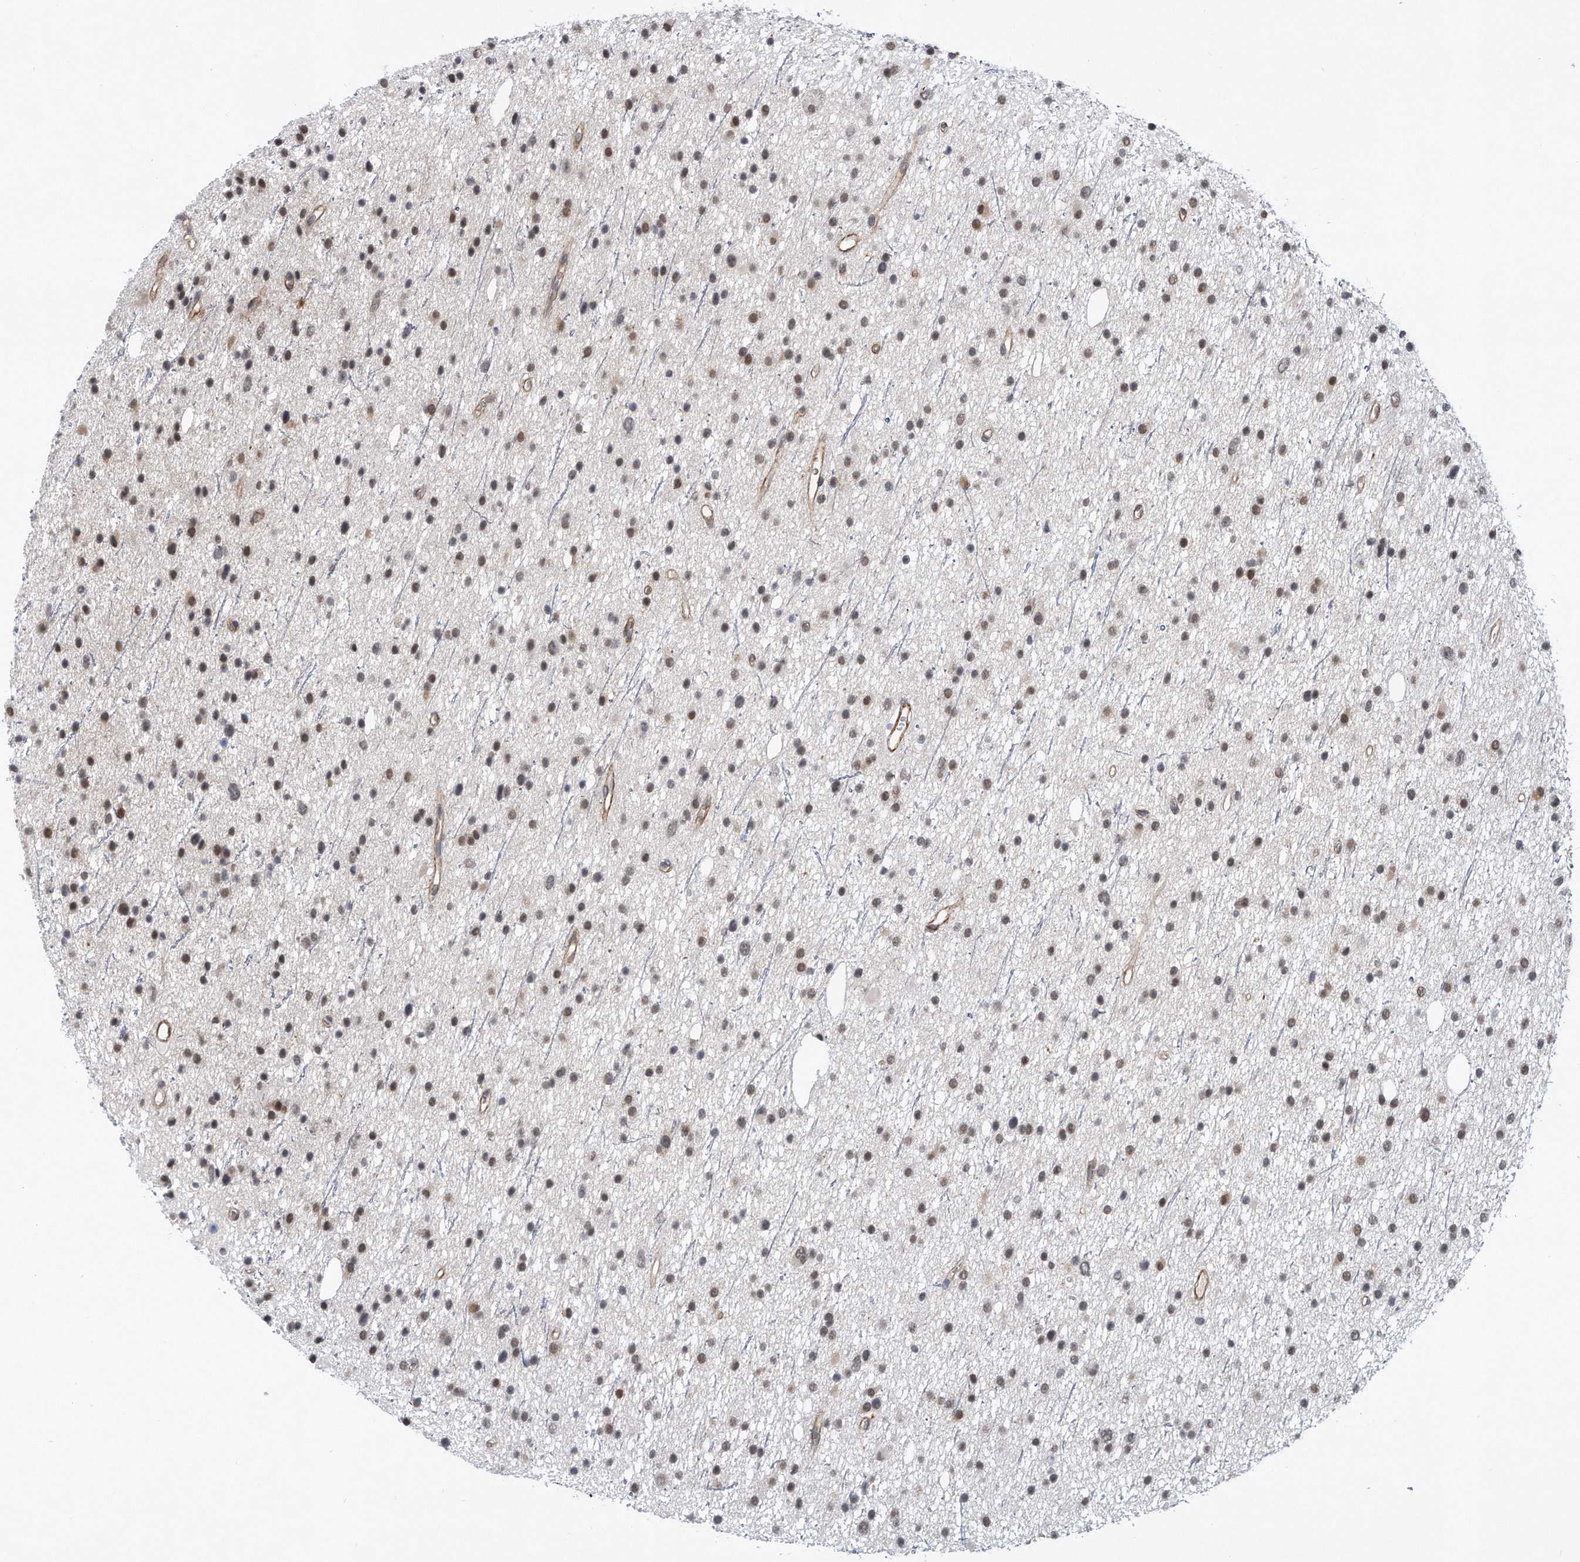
{"staining": {"intensity": "weak", "quantity": "25%-75%", "location": "cytoplasmic/membranous,nuclear"}, "tissue": "glioma", "cell_type": "Tumor cells", "image_type": "cancer", "snomed": [{"axis": "morphology", "description": "Glioma, malignant, Low grade"}, {"axis": "topography", "description": "Cerebral cortex"}], "caption": "The photomicrograph demonstrates a brown stain indicating the presence of a protein in the cytoplasmic/membranous and nuclear of tumor cells in malignant low-grade glioma. (DAB IHC, brown staining for protein, blue staining for nuclei).", "gene": "TP53INP1", "patient": {"sex": "female", "age": 39}}